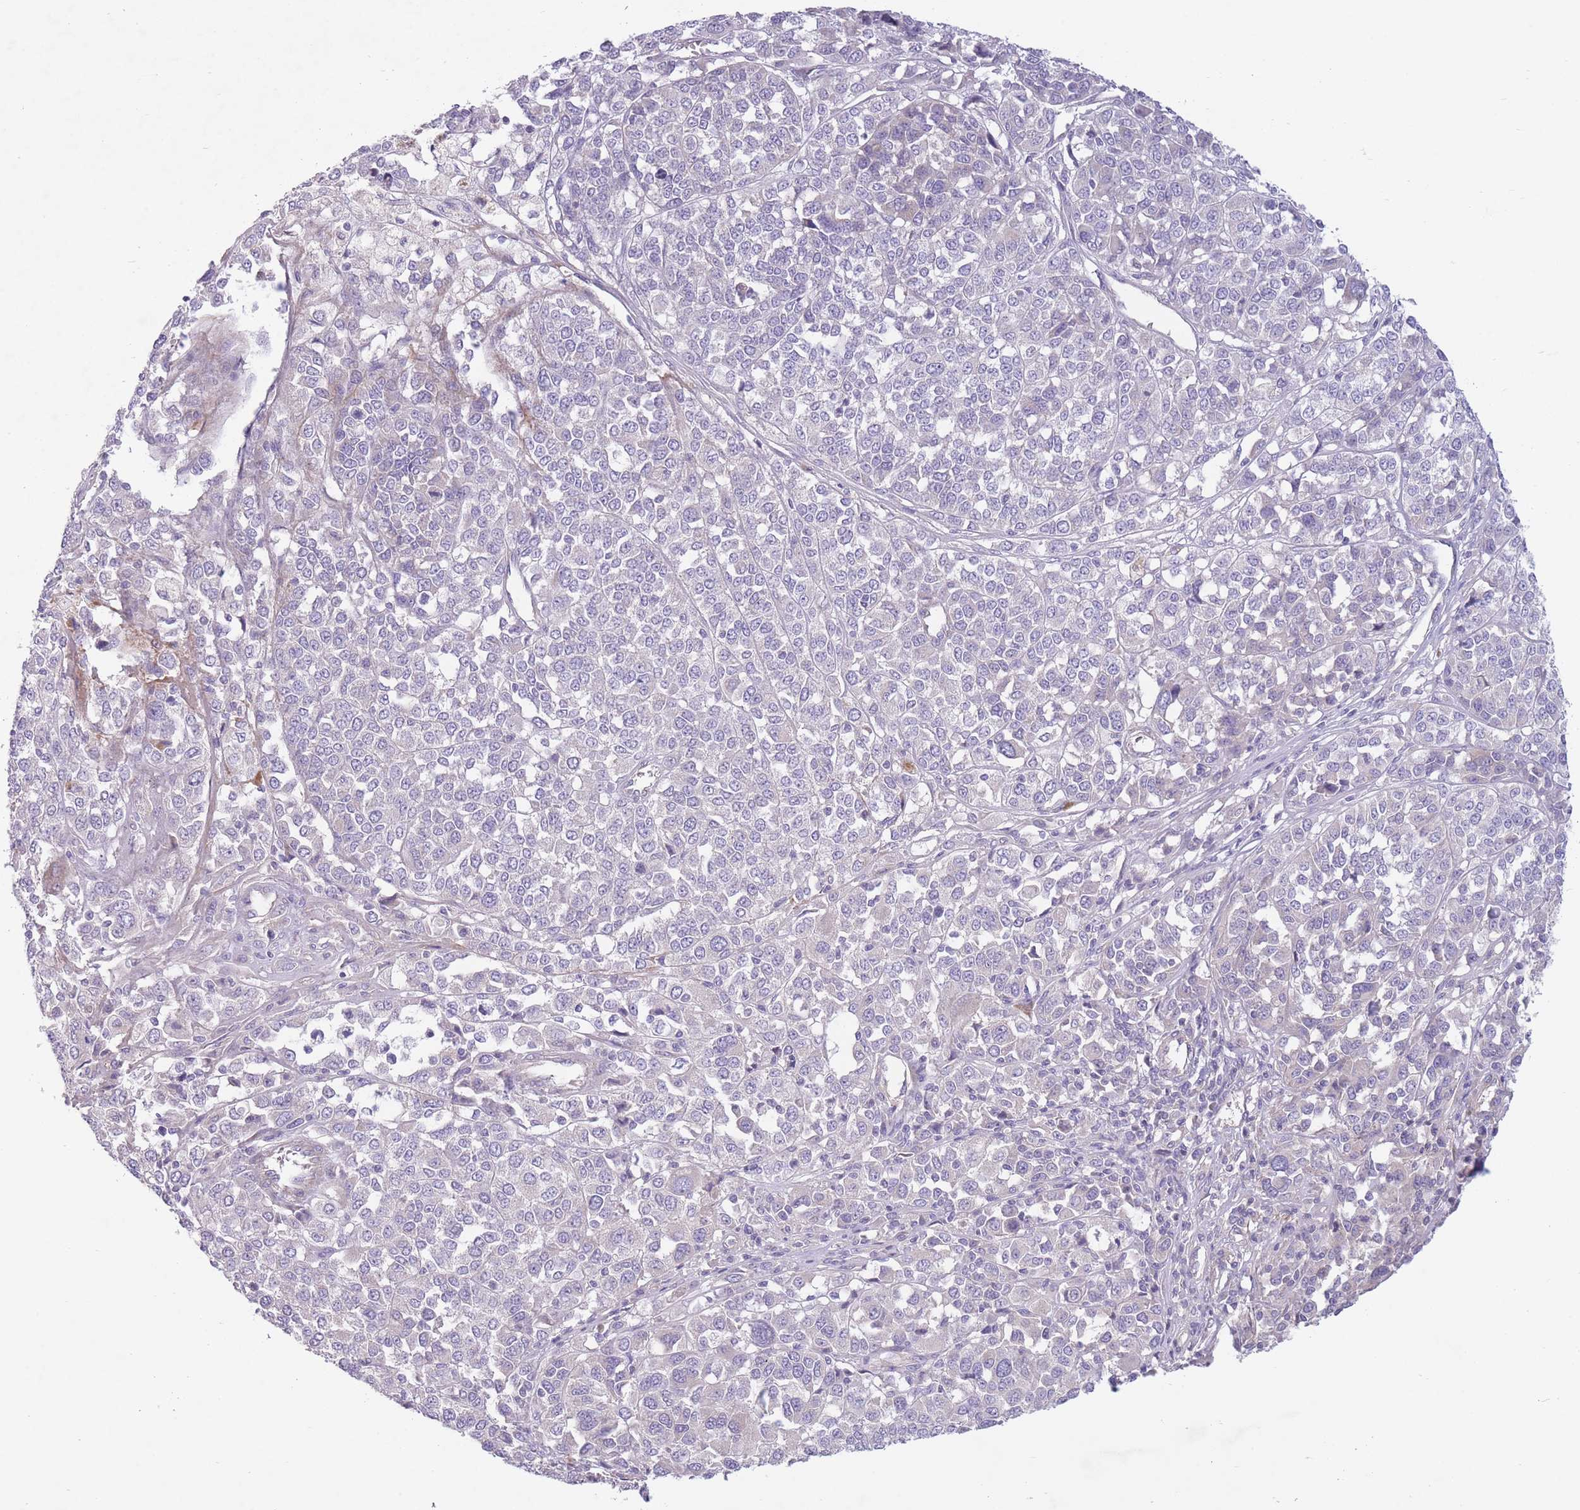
{"staining": {"intensity": "negative", "quantity": "none", "location": "none"}, "tissue": "melanoma", "cell_type": "Tumor cells", "image_type": "cancer", "snomed": [{"axis": "morphology", "description": "Malignant melanoma, Metastatic site"}, {"axis": "topography", "description": "Lymph node"}], "caption": "A photomicrograph of human melanoma is negative for staining in tumor cells. (DAB (3,3'-diaminobenzidine) immunohistochemistry visualized using brightfield microscopy, high magnification).", "gene": "PNPLA5", "patient": {"sex": "male", "age": 44}}